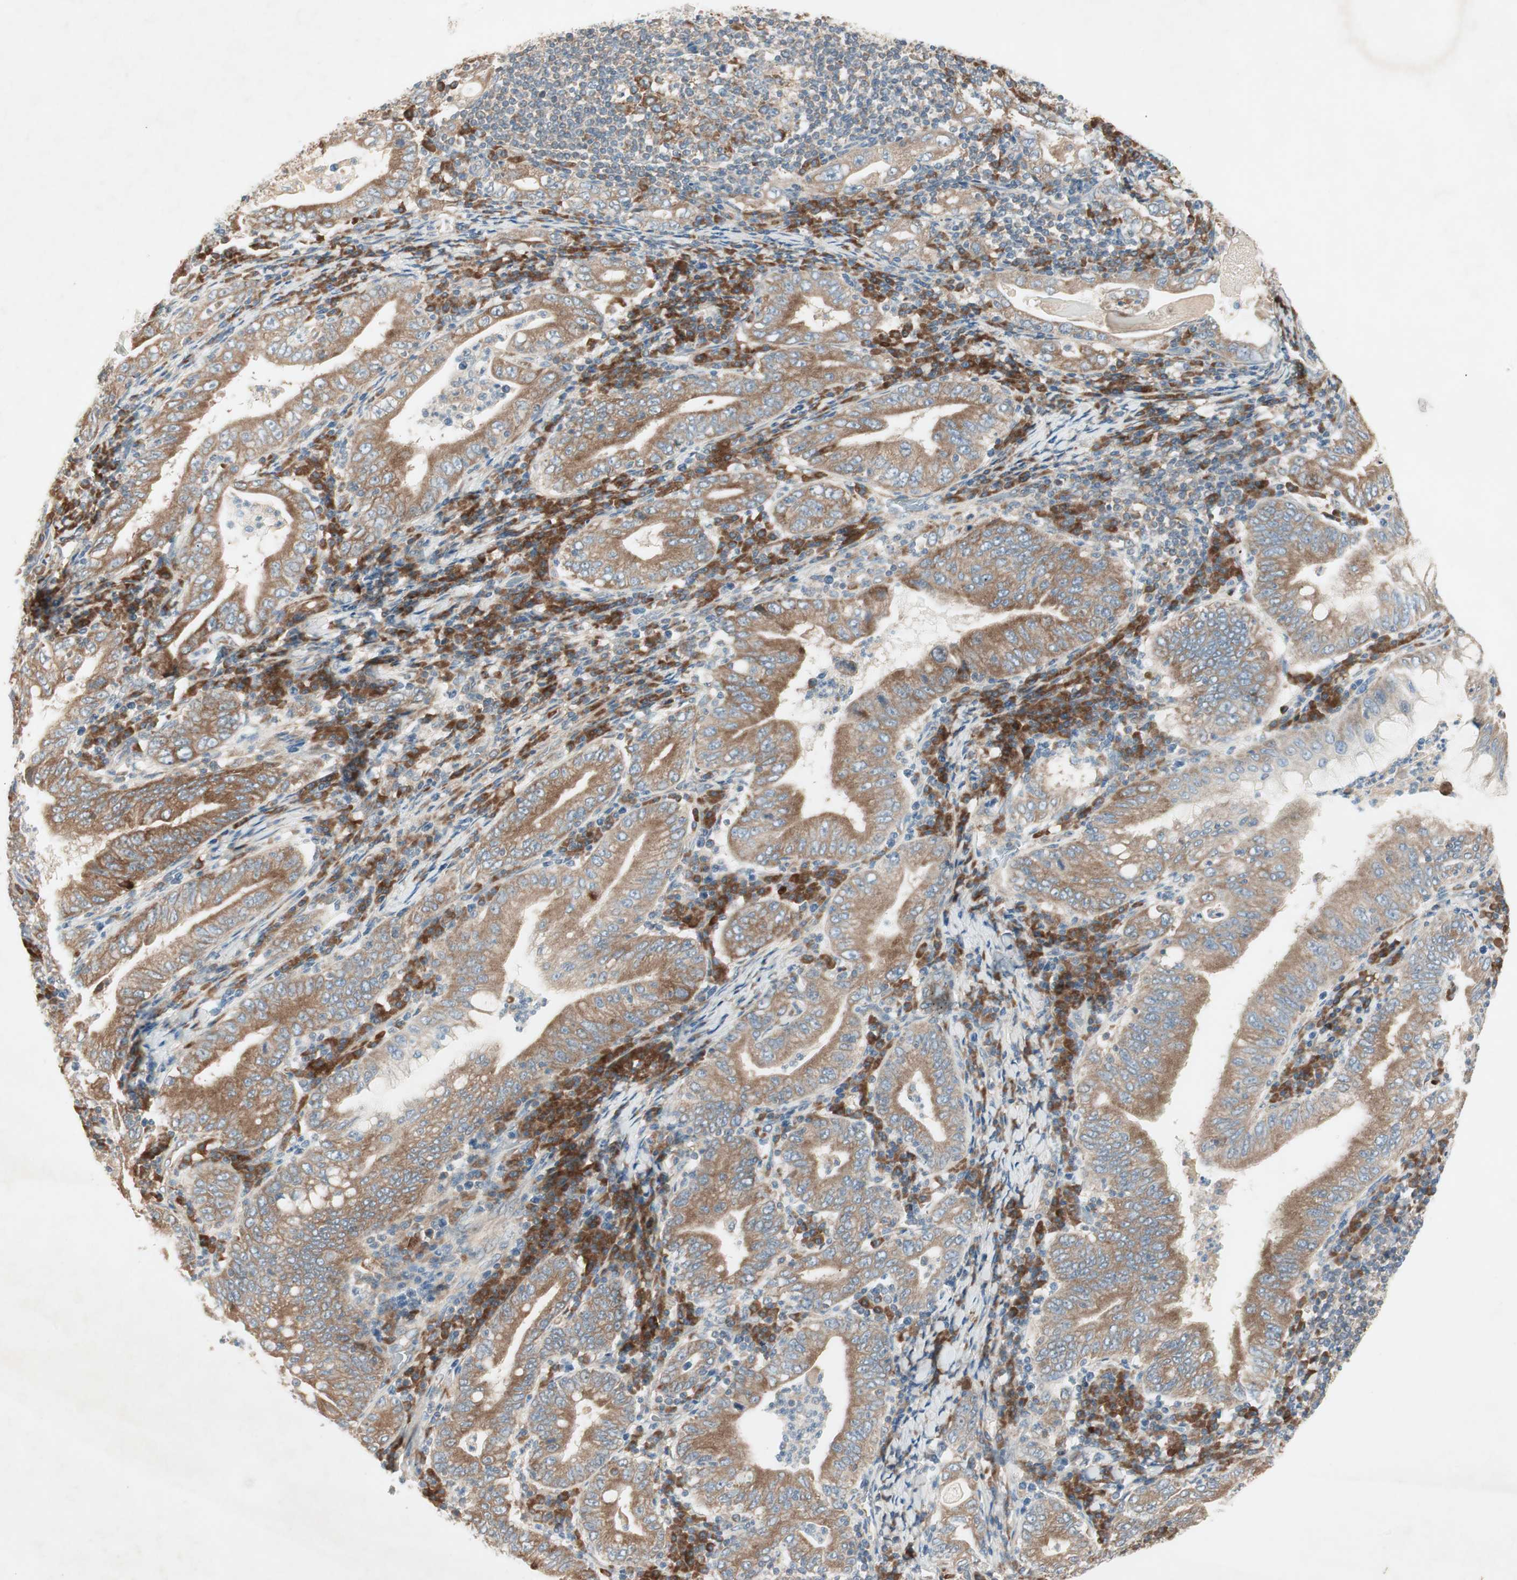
{"staining": {"intensity": "moderate", "quantity": ">75%", "location": "cytoplasmic/membranous"}, "tissue": "stomach cancer", "cell_type": "Tumor cells", "image_type": "cancer", "snomed": [{"axis": "morphology", "description": "Normal tissue, NOS"}, {"axis": "morphology", "description": "Adenocarcinoma, NOS"}, {"axis": "topography", "description": "Esophagus"}, {"axis": "topography", "description": "Stomach, upper"}, {"axis": "topography", "description": "Peripheral nerve tissue"}], "caption": "Moderate cytoplasmic/membranous protein positivity is identified in about >75% of tumor cells in adenocarcinoma (stomach). (Stains: DAB in brown, nuclei in blue, Microscopy: brightfield microscopy at high magnification).", "gene": "RPL23", "patient": {"sex": "male", "age": 62}}